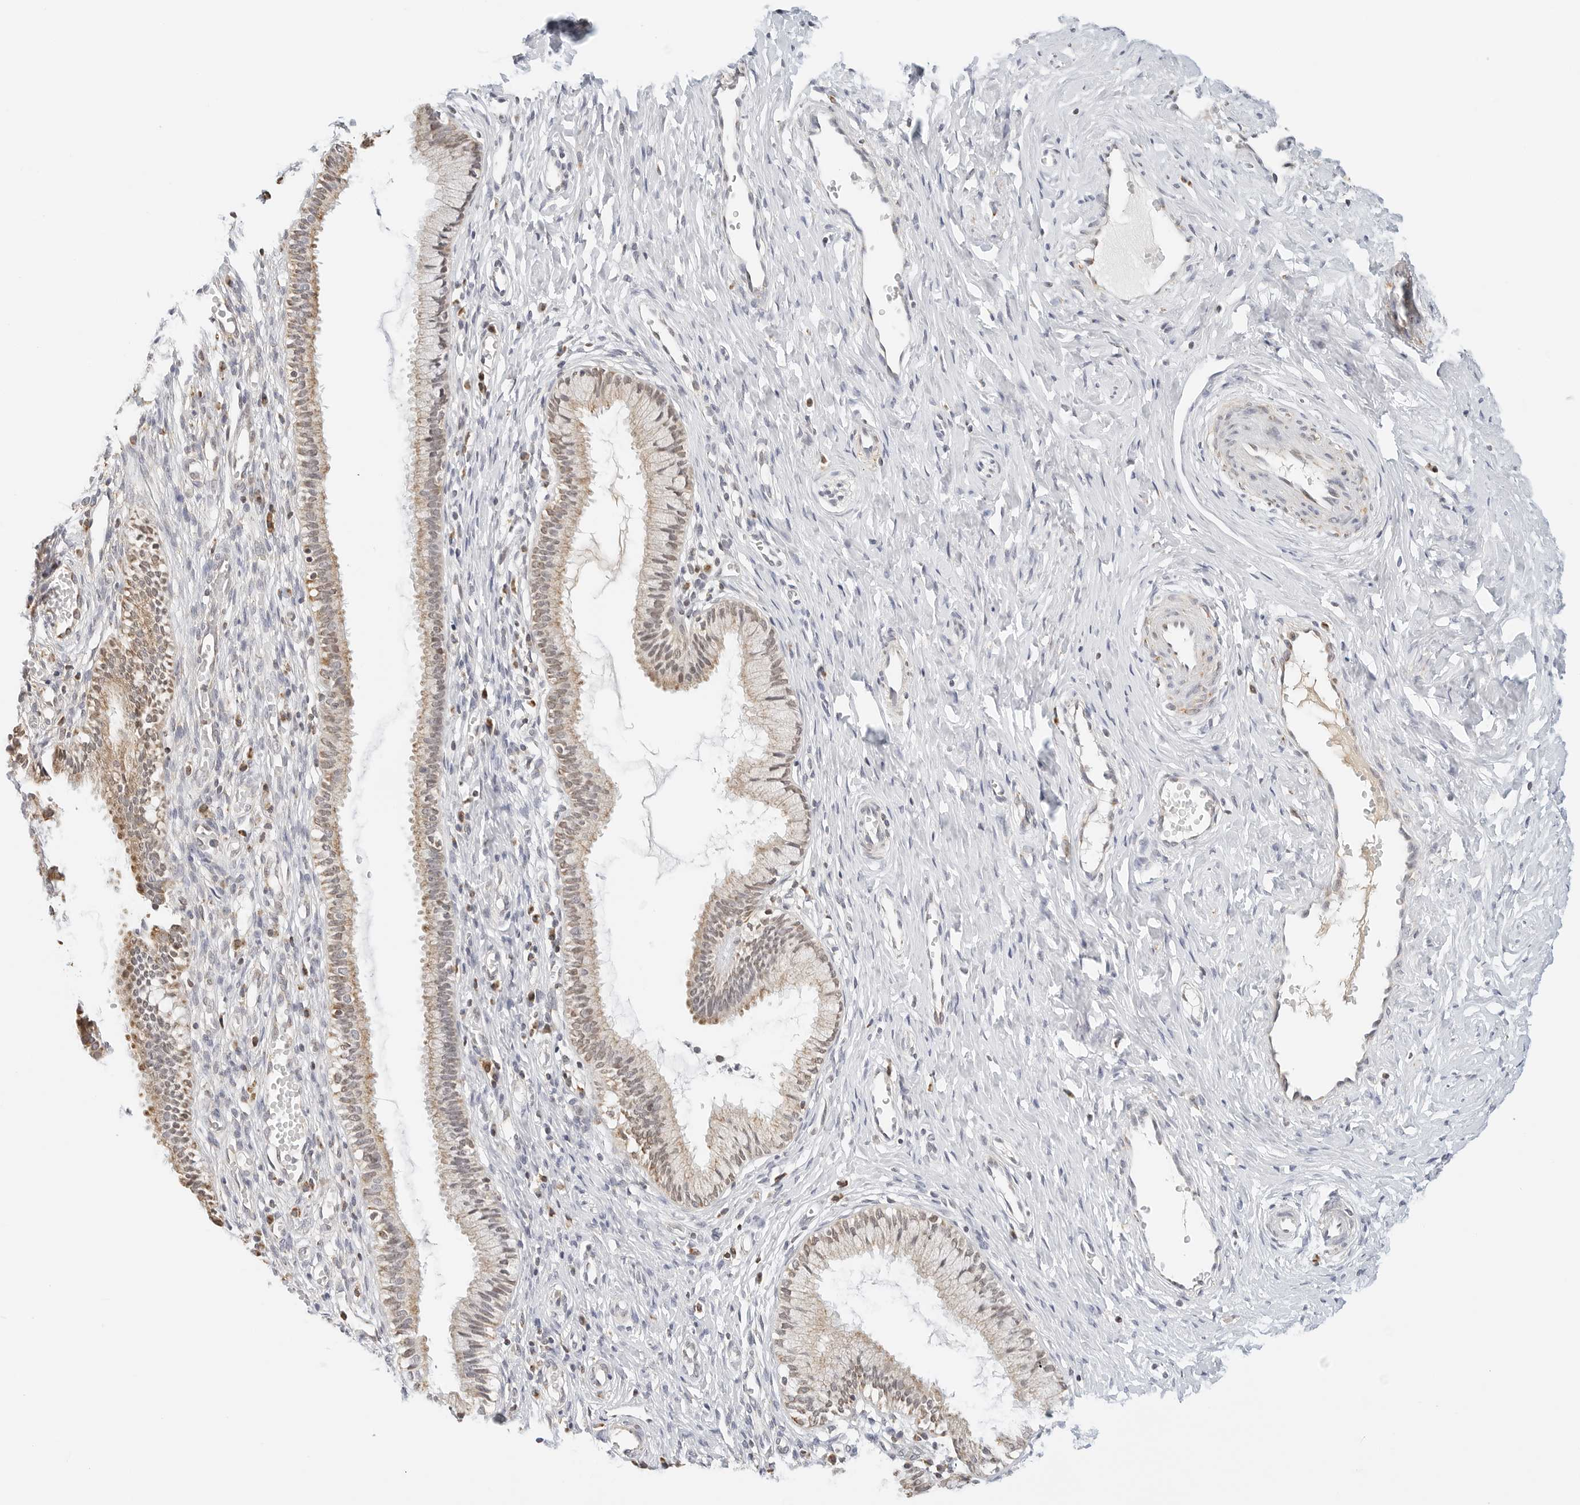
{"staining": {"intensity": "weak", "quantity": ">75%", "location": "cytoplasmic/membranous"}, "tissue": "cervix", "cell_type": "Glandular cells", "image_type": "normal", "snomed": [{"axis": "morphology", "description": "Normal tissue, NOS"}, {"axis": "topography", "description": "Cervix"}], "caption": "An immunohistochemistry image of benign tissue is shown. Protein staining in brown labels weak cytoplasmic/membranous positivity in cervix within glandular cells. Immunohistochemistry stains the protein in brown and the nuclei are stained blue.", "gene": "ATL1", "patient": {"sex": "female", "age": 27}}